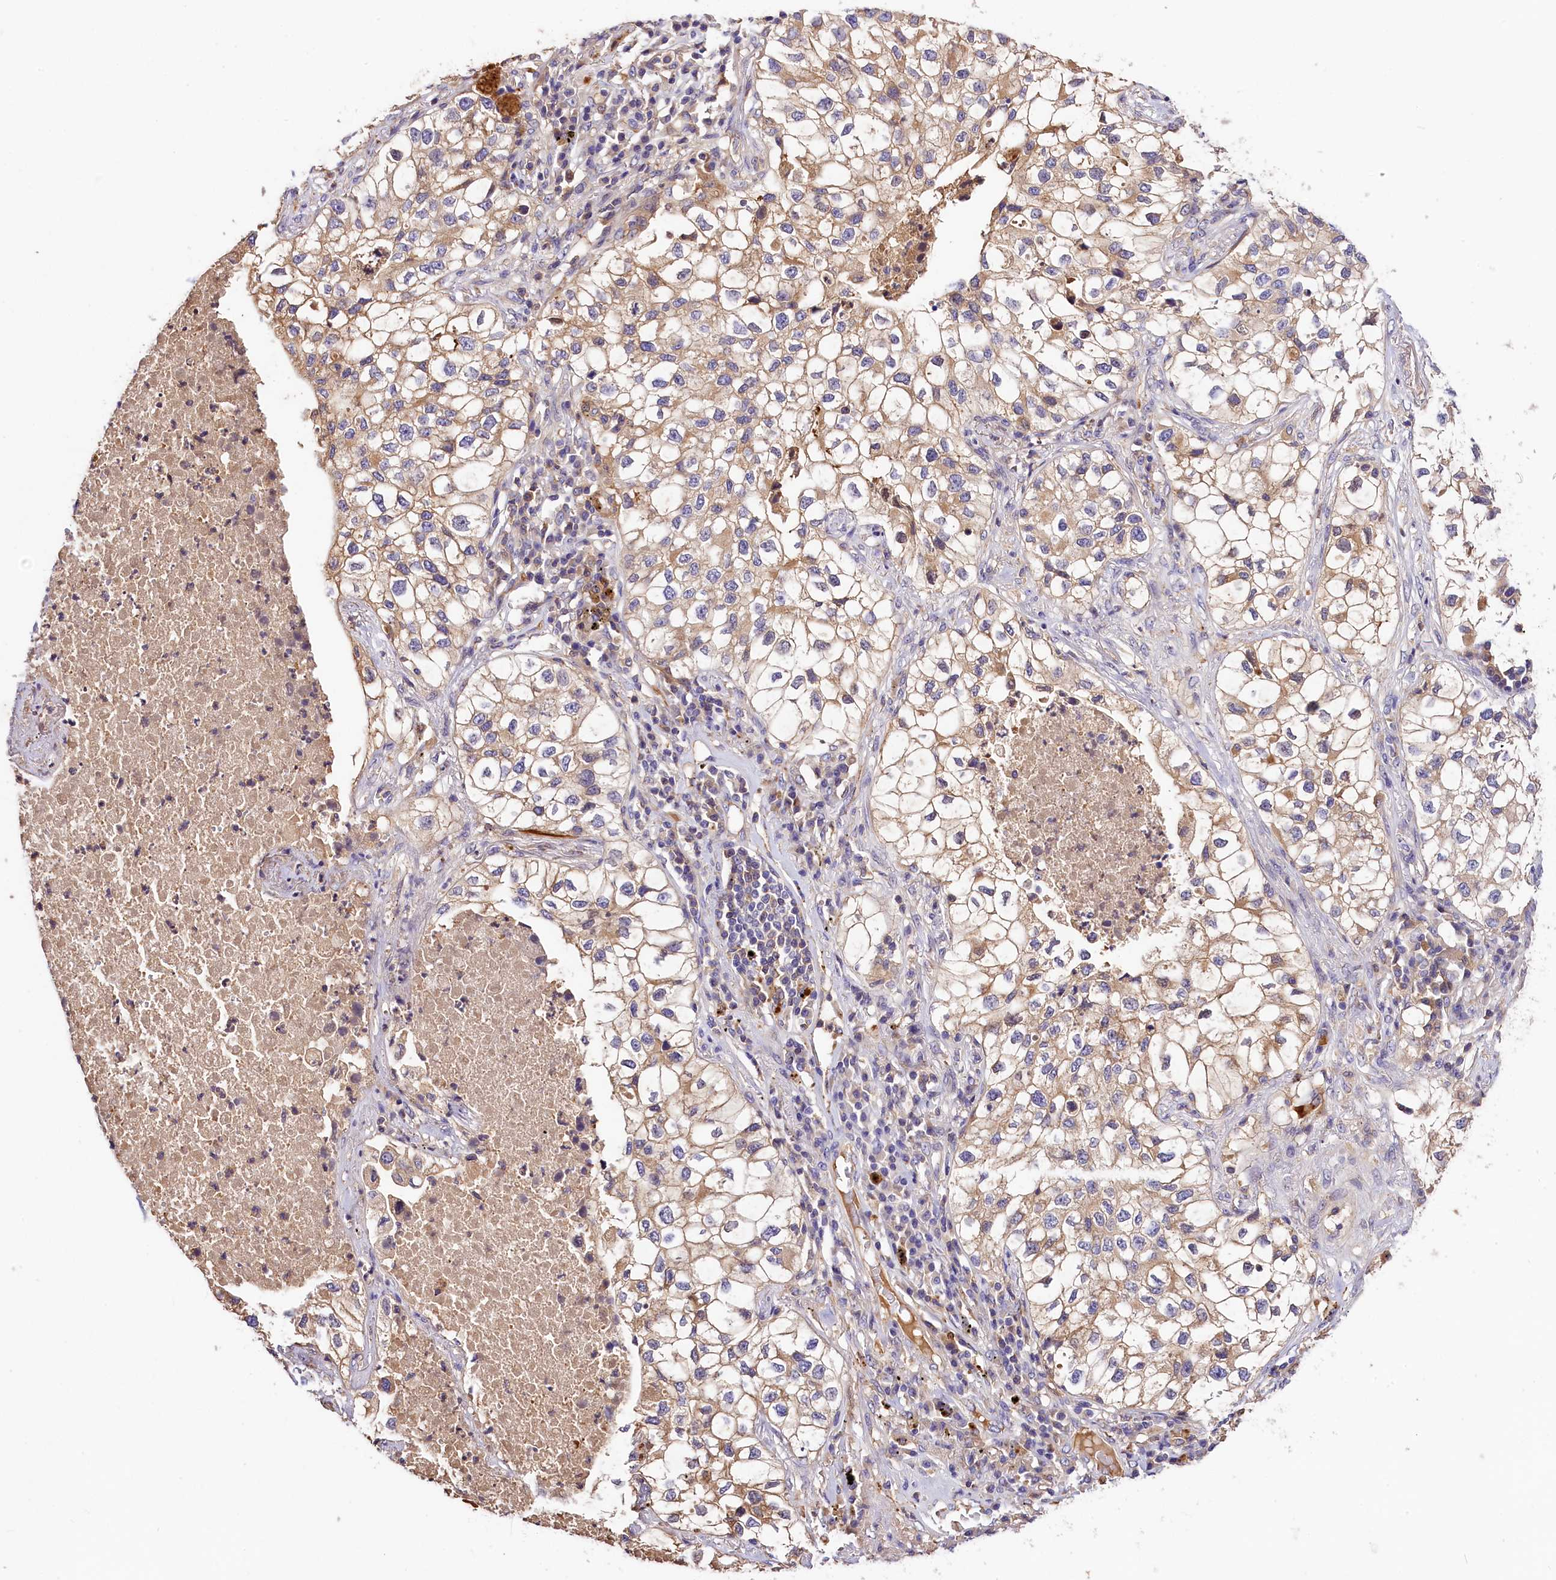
{"staining": {"intensity": "weak", "quantity": ">75%", "location": "cytoplasmic/membranous"}, "tissue": "lung cancer", "cell_type": "Tumor cells", "image_type": "cancer", "snomed": [{"axis": "morphology", "description": "Adenocarcinoma, NOS"}, {"axis": "topography", "description": "Lung"}], "caption": "Weak cytoplasmic/membranous staining for a protein is present in about >75% of tumor cells of lung adenocarcinoma using immunohistochemistry.", "gene": "ARMC6", "patient": {"sex": "male", "age": 63}}